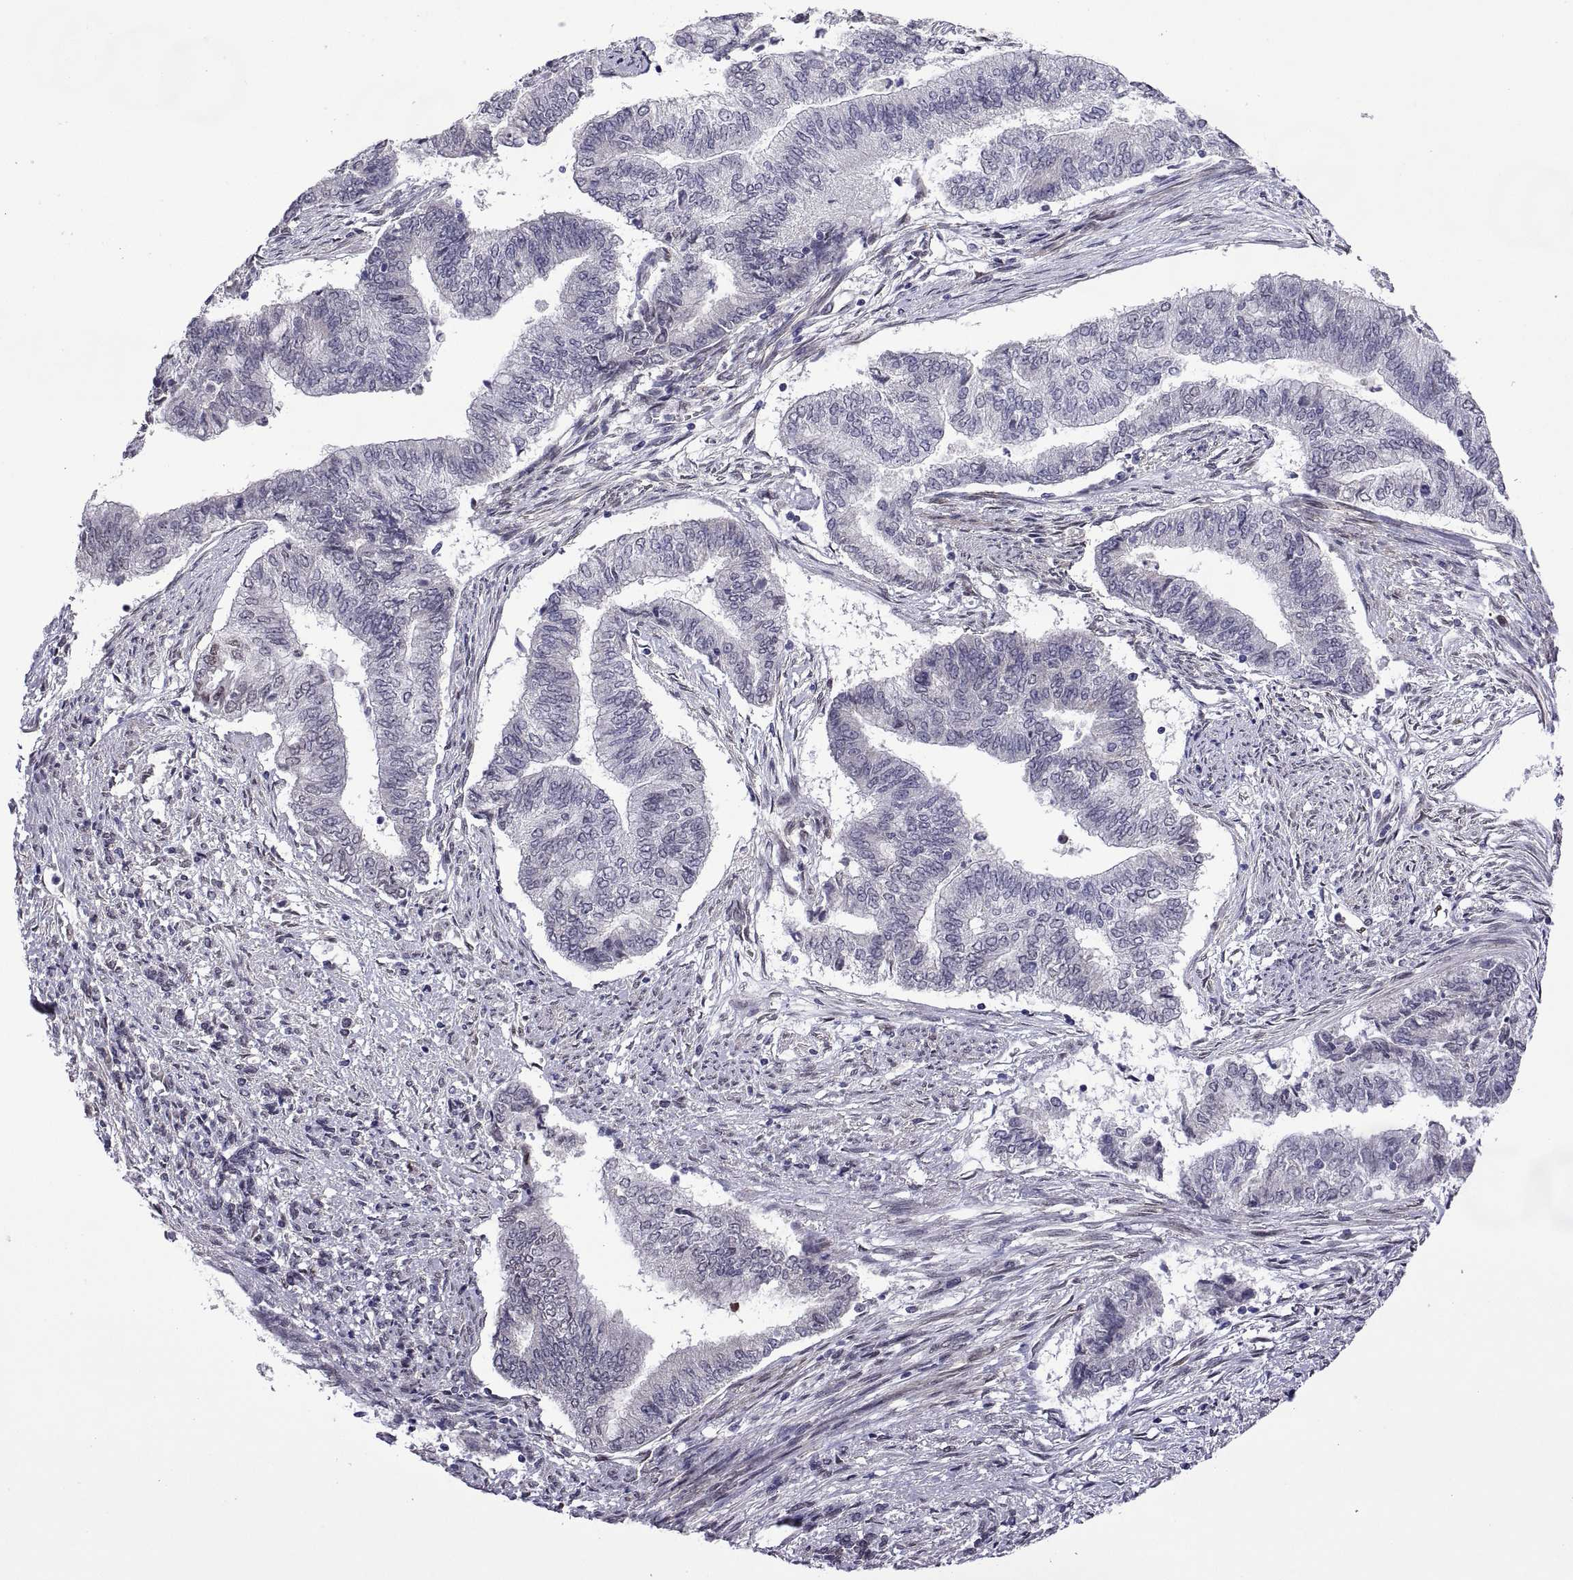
{"staining": {"intensity": "negative", "quantity": "none", "location": "none"}, "tissue": "endometrial cancer", "cell_type": "Tumor cells", "image_type": "cancer", "snomed": [{"axis": "morphology", "description": "Adenocarcinoma, NOS"}, {"axis": "topography", "description": "Endometrium"}], "caption": "Protein analysis of endometrial cancer (adenocarcinoma) demonstrates no significant staining in tumor cells.", "gene": "NR4A1", "patient": {"sex": "female", "age": 65}}